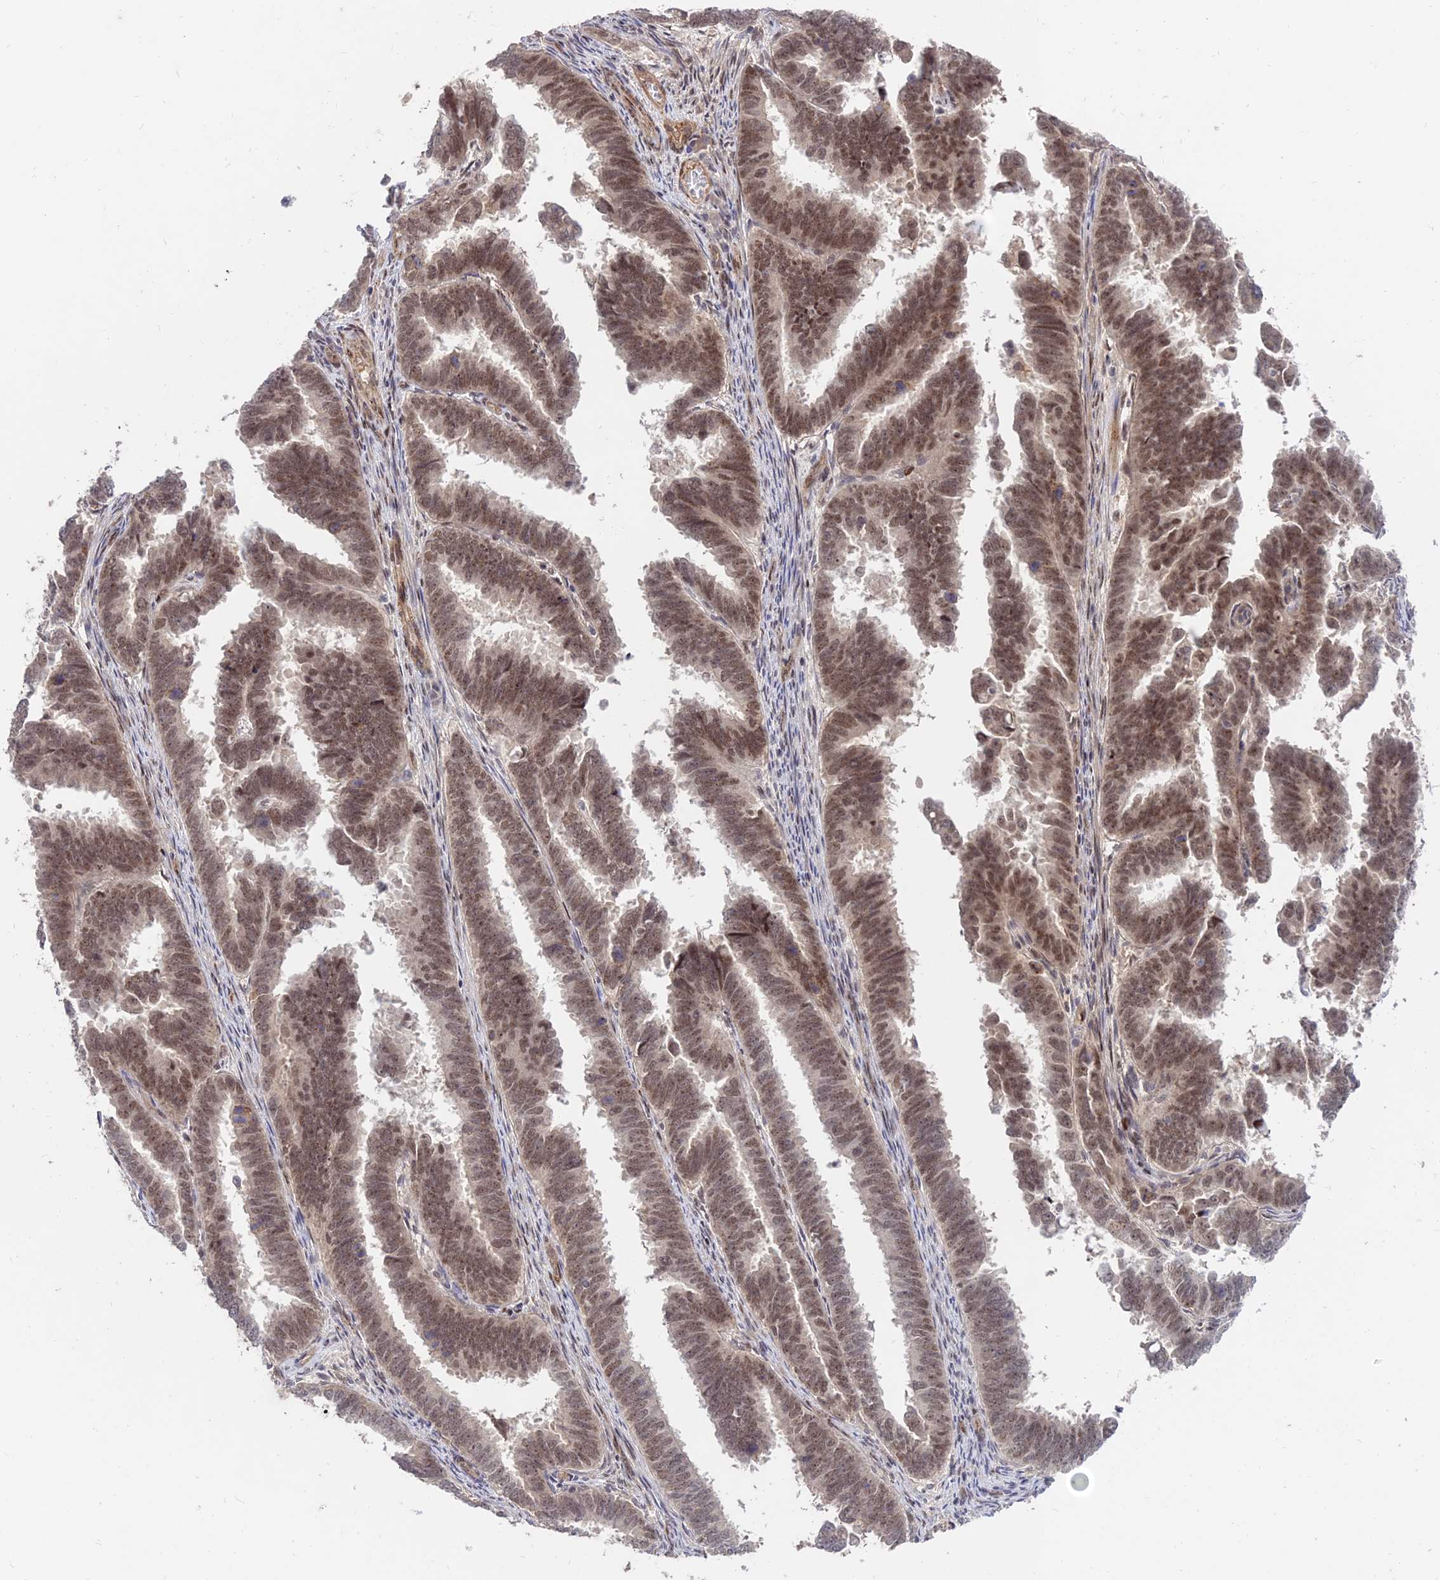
{"staining": {"intensity": "moderate", "quantity": ">75%", "location": "nuclear"}, "tissue": "endometrial cancer", "cell_type": "Tumor cells", "image_type": "cancer", "snomed": [{"axis": "morphology", "description": "Adenocarcinoma, NOS"}, {"axis": "topography", "description": "Endometrium"}], "caption": "A brown stain highlights moderate nuclear staining of a protein in endometrial adenocarcinoma tumor cells.", "gene": "ZNF85", "patient": {"sex": "female", "age": 75}}